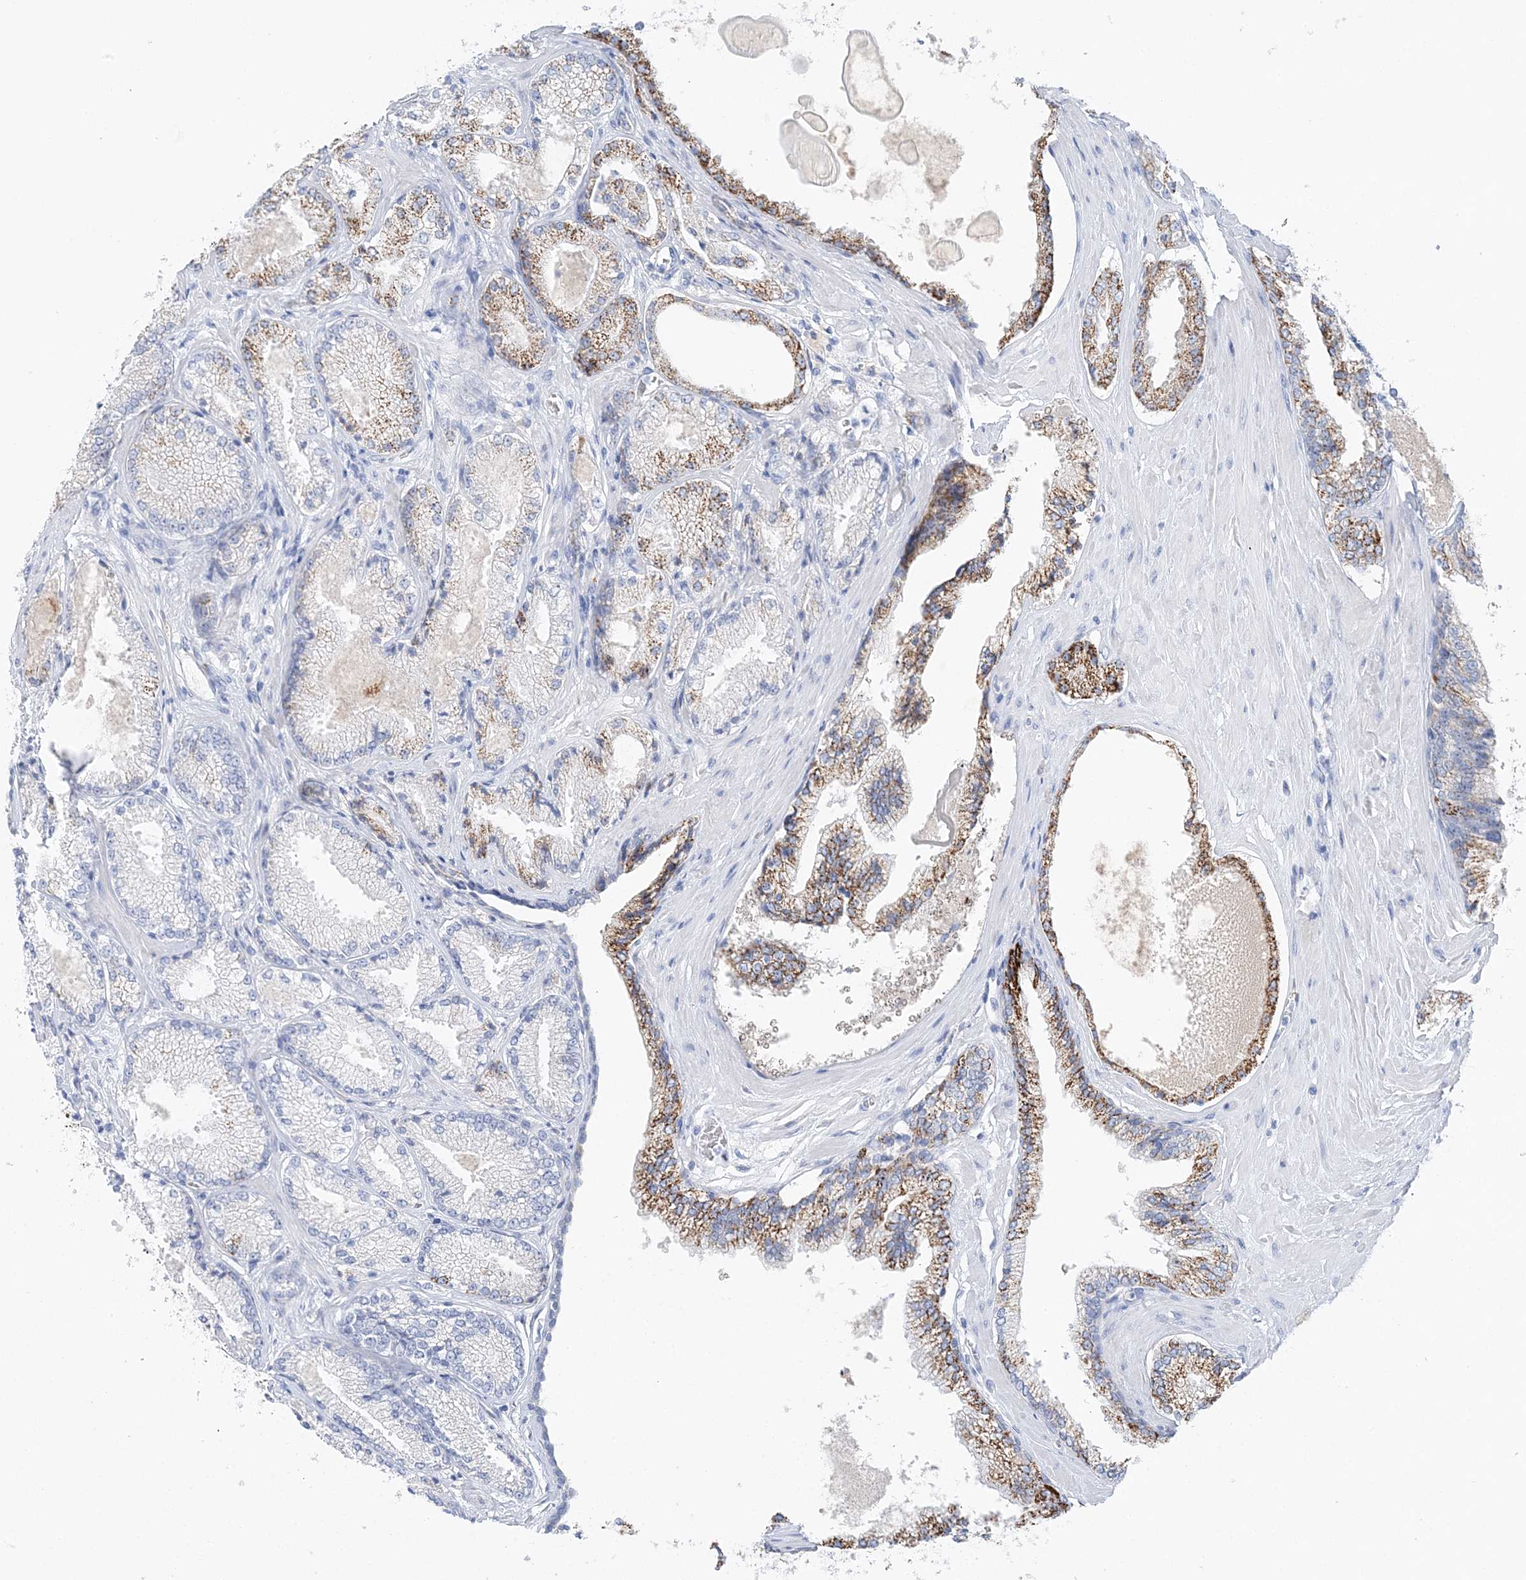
{"staining": {"intensity": "moderate", "quantity": "<25%", "location": "cytoplasmic/membranous"}, "tissue": "prostate cancer", "cell_type": "Tumor cells", "image_type": "cancer", "snomed": [{"axis": "morphology", "description": "Adenocarcinoma, High grade"}, {"axis": "topography", "description": "Prostate"}], "caption": "Brown immunohistochemical staining in prostate cancer reveals moderate cytoplasmic/membranous staining in approximately <25% of tumor cells.", "gene": "HMGCS1", "patient": {"sex": "male", "age": 73}}